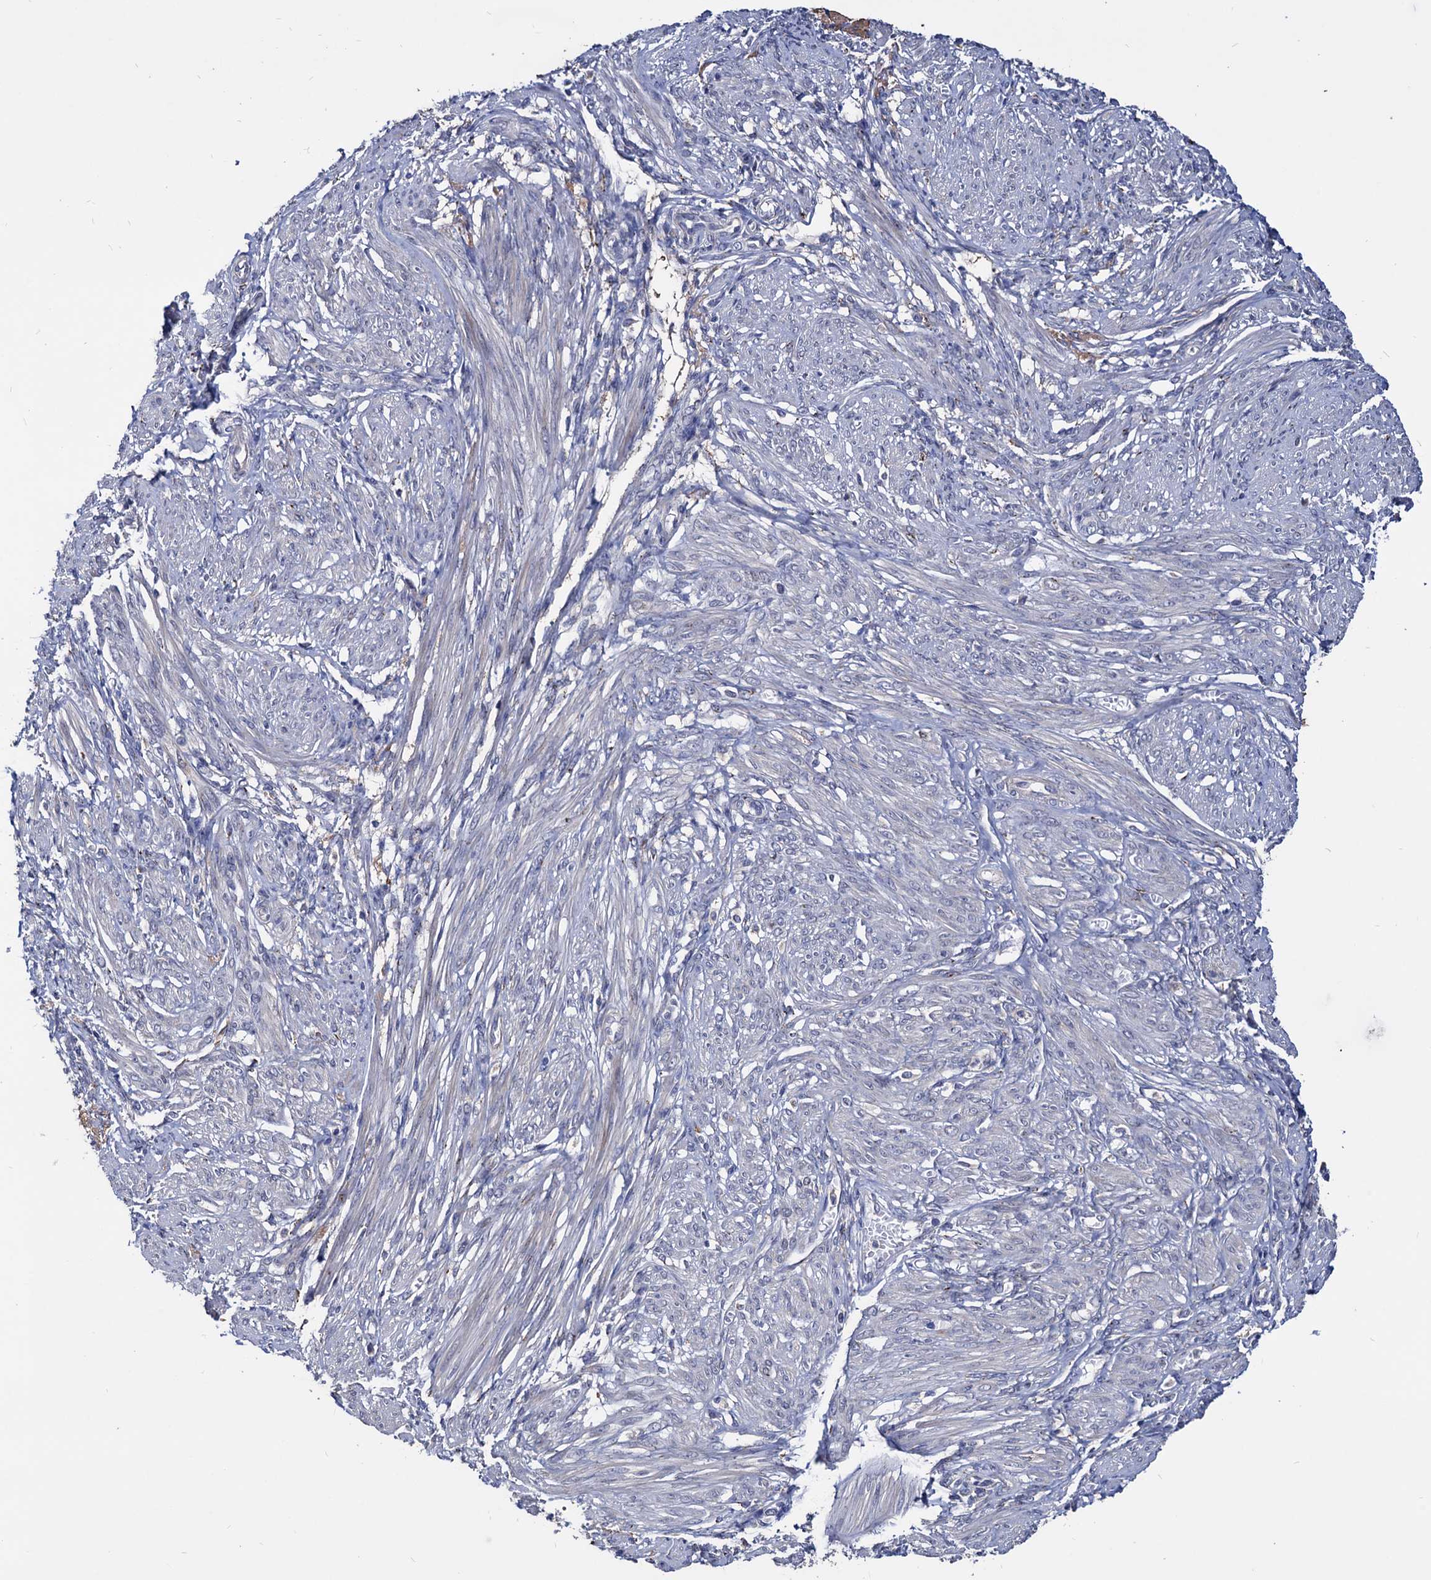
{"staining": {"intensity": "weak", "quantity": "25%-75%", "location": "cytoplasmic/membranous"}, "tissue": "smooth muscle", "cell_type": "Smooth muscle cells", "image_type": "normal", "snomed": [{"axis": "morphology", "description": "Normal tissue, NOS"}, {"axis": "topography", "description": "Smooth muscle"}], "caption": "Immunohistochemical staining of benign smooth muscle shows 25%-75% levels of weak cytoplasmic/membranous protein positivity in about 25%-75% of smooth muscle cells.", "gene": "ESD", "patient": {"sex": "female", "age": 39}}